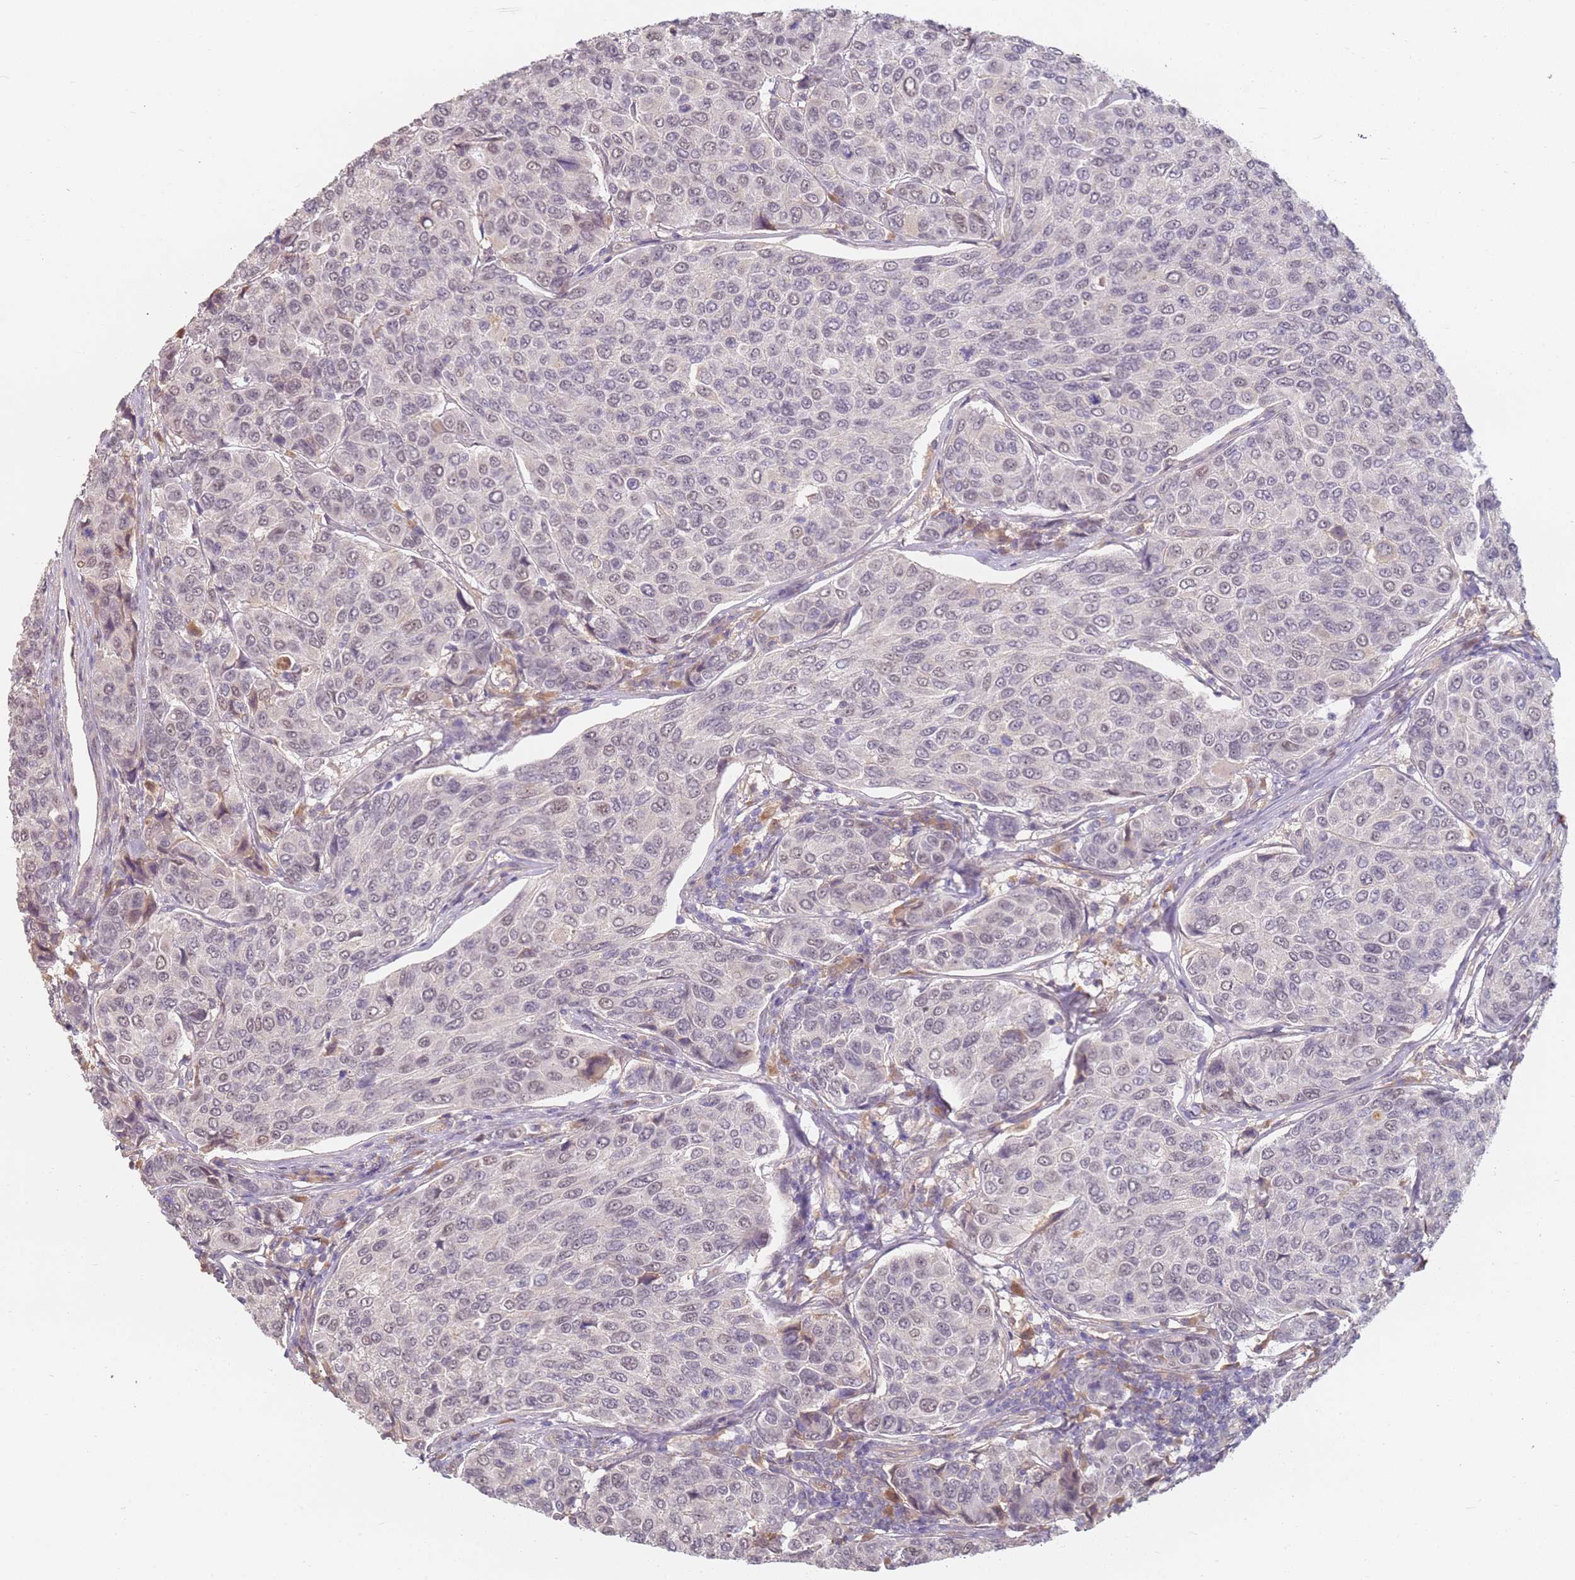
{"staining": {"intensity": "weak", "quantity": "<25%", "location": "nuclear"}, "tissue": "breast cancer", "cell_type": "Tumor cells", "image_type": "cancer", "snomed": [{"axis": "morphology", "description": "Duct carcinoma"}, {"axis": "topography", "description": "Breast"}], "caption": "This is a image of IHC staining of breast cancer, which shows no positivity in tumor cells.", "gene": "WDR93", "patient": {"sex": "female", "age": 55}}